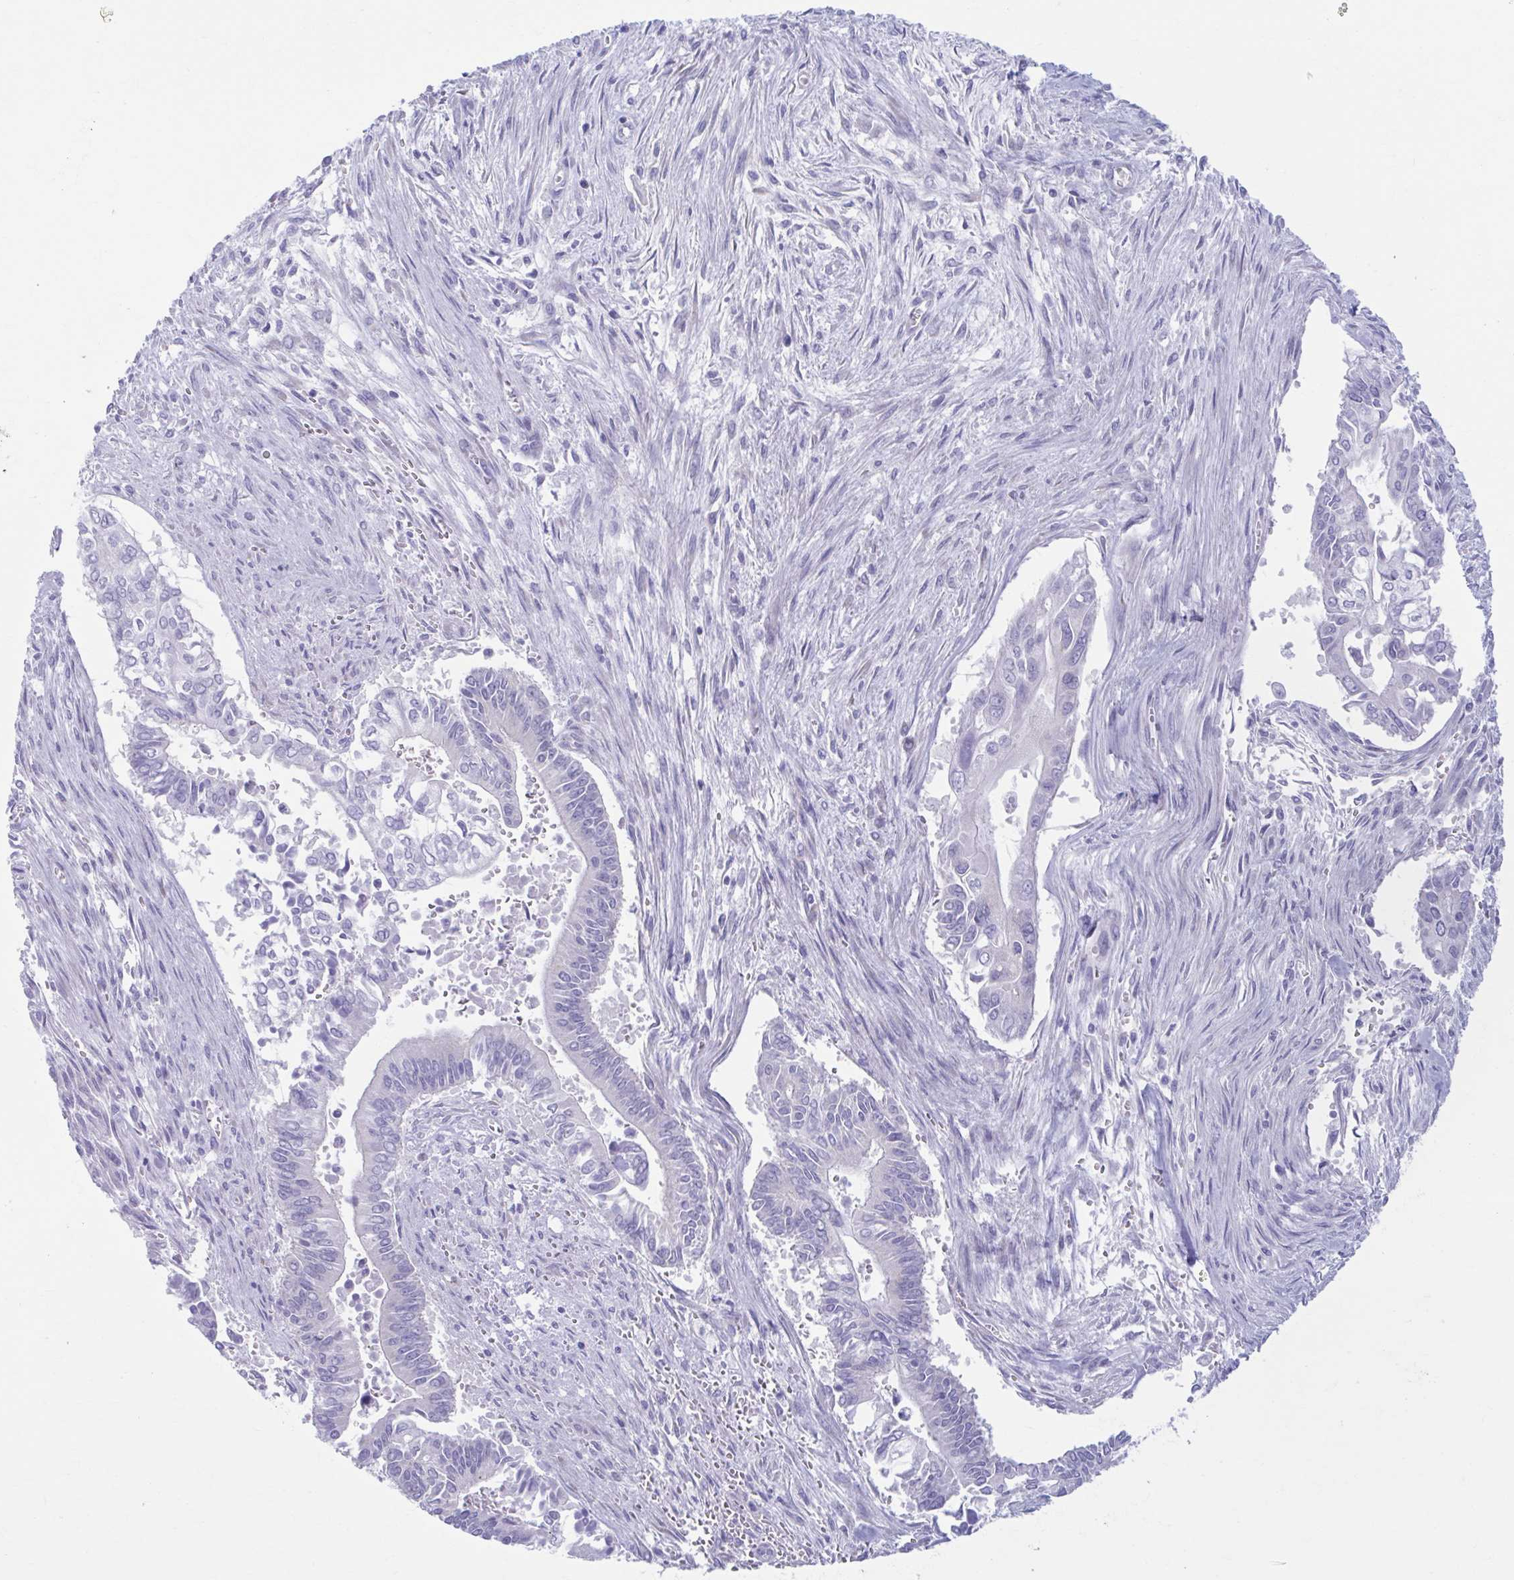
{"staining": {"intensity": "negative", "quantity": "none", "location": "none"}, "tissue": "pancreatic cancer", "cell_type": "Tumor cells", "image_type": "cancer", "snomed": [{"axis": "morphology", "description": "Adenocarcinoma, NOS"}, {"axis": "topography", "description": "Pancreas"}], "caption": "This is an immunohistochemistry (IHC) image of pancreatic cancer. There is no positivity in tumor cells.", "gene": "CCDC105", "patient": {"sex": "male", "age": 68}}